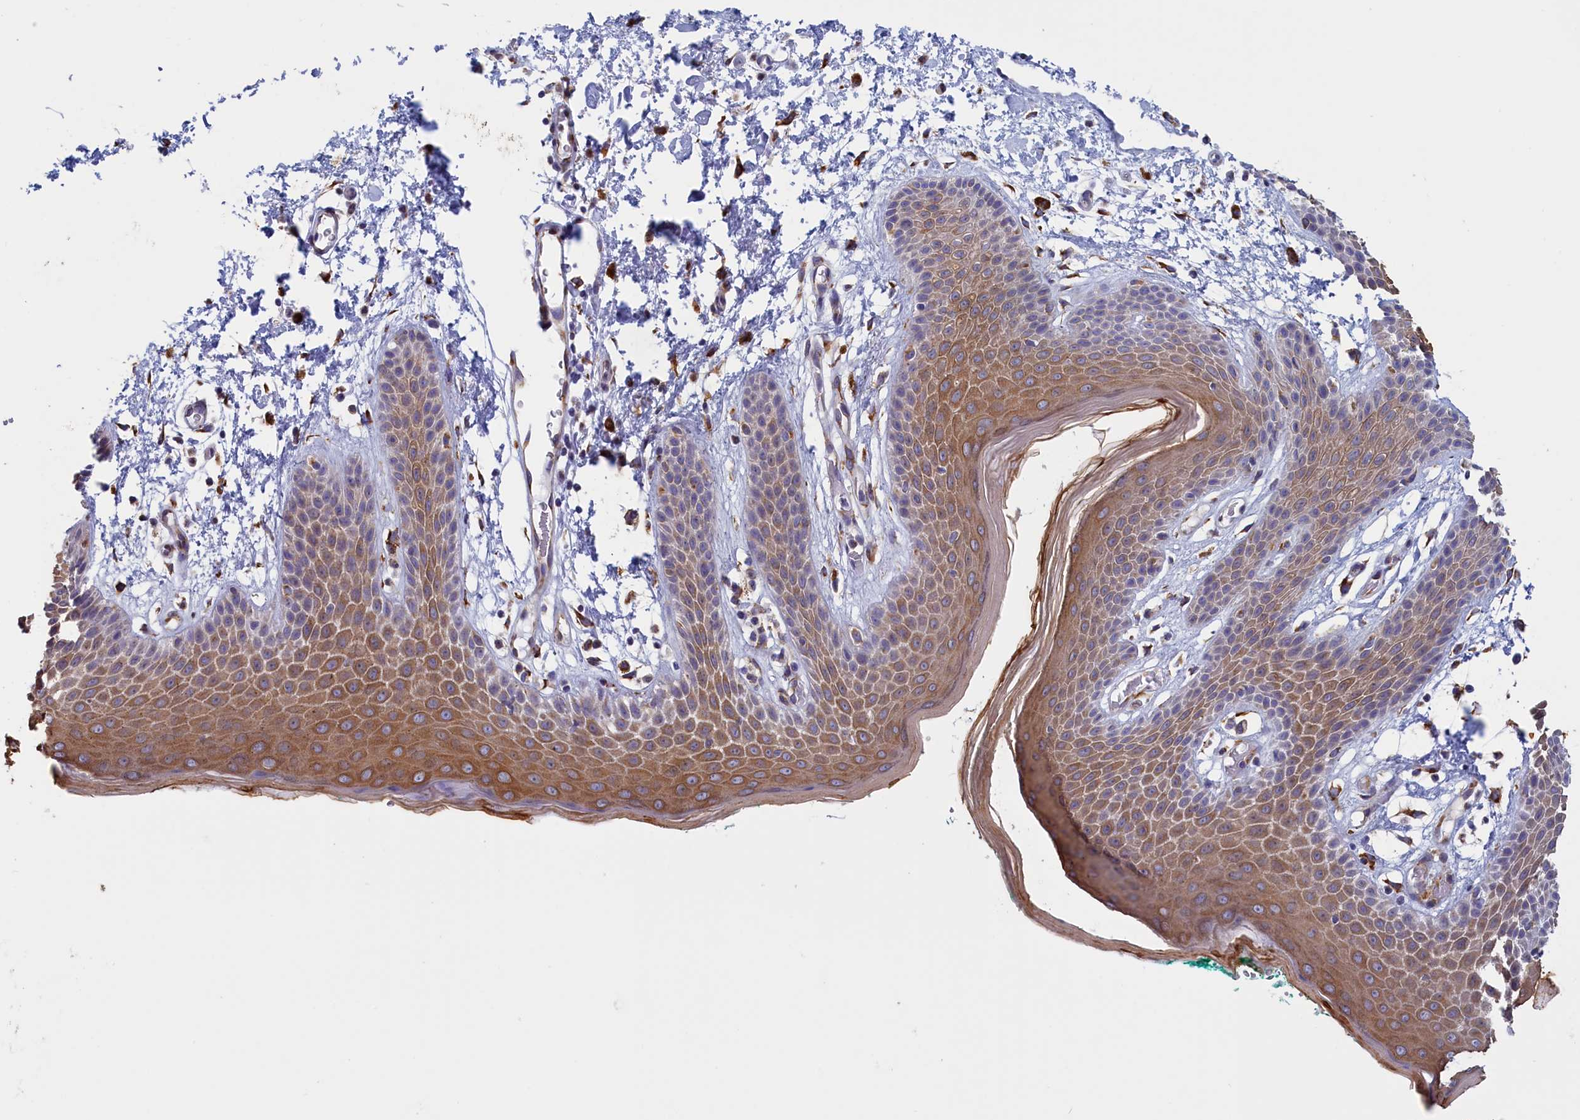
{"staining": {"intensity": "moderate", "quantity": "25%-75%", "location": "cytoplasmic/membranous"}, "tissue": "skin", "cell_type": "Epidermal cells", "image_type": "normal", "snomed": [{"axis": "morphology", "description": "Normal tissue, NOS"}, {"axis": "topography", "description": "Anal"}], "caption": "Immunohistochemistry photomicrograph of normal skin: skin stained using IHC exhibits medium levels of moderate protein expression localized specifically in the cytoplasmic/membranous of epidermal cells, appearing as a cytoplasmic/membranous brown color.", "gene": "CCDC68", "patient": {"sex": "male", "age": 74}}